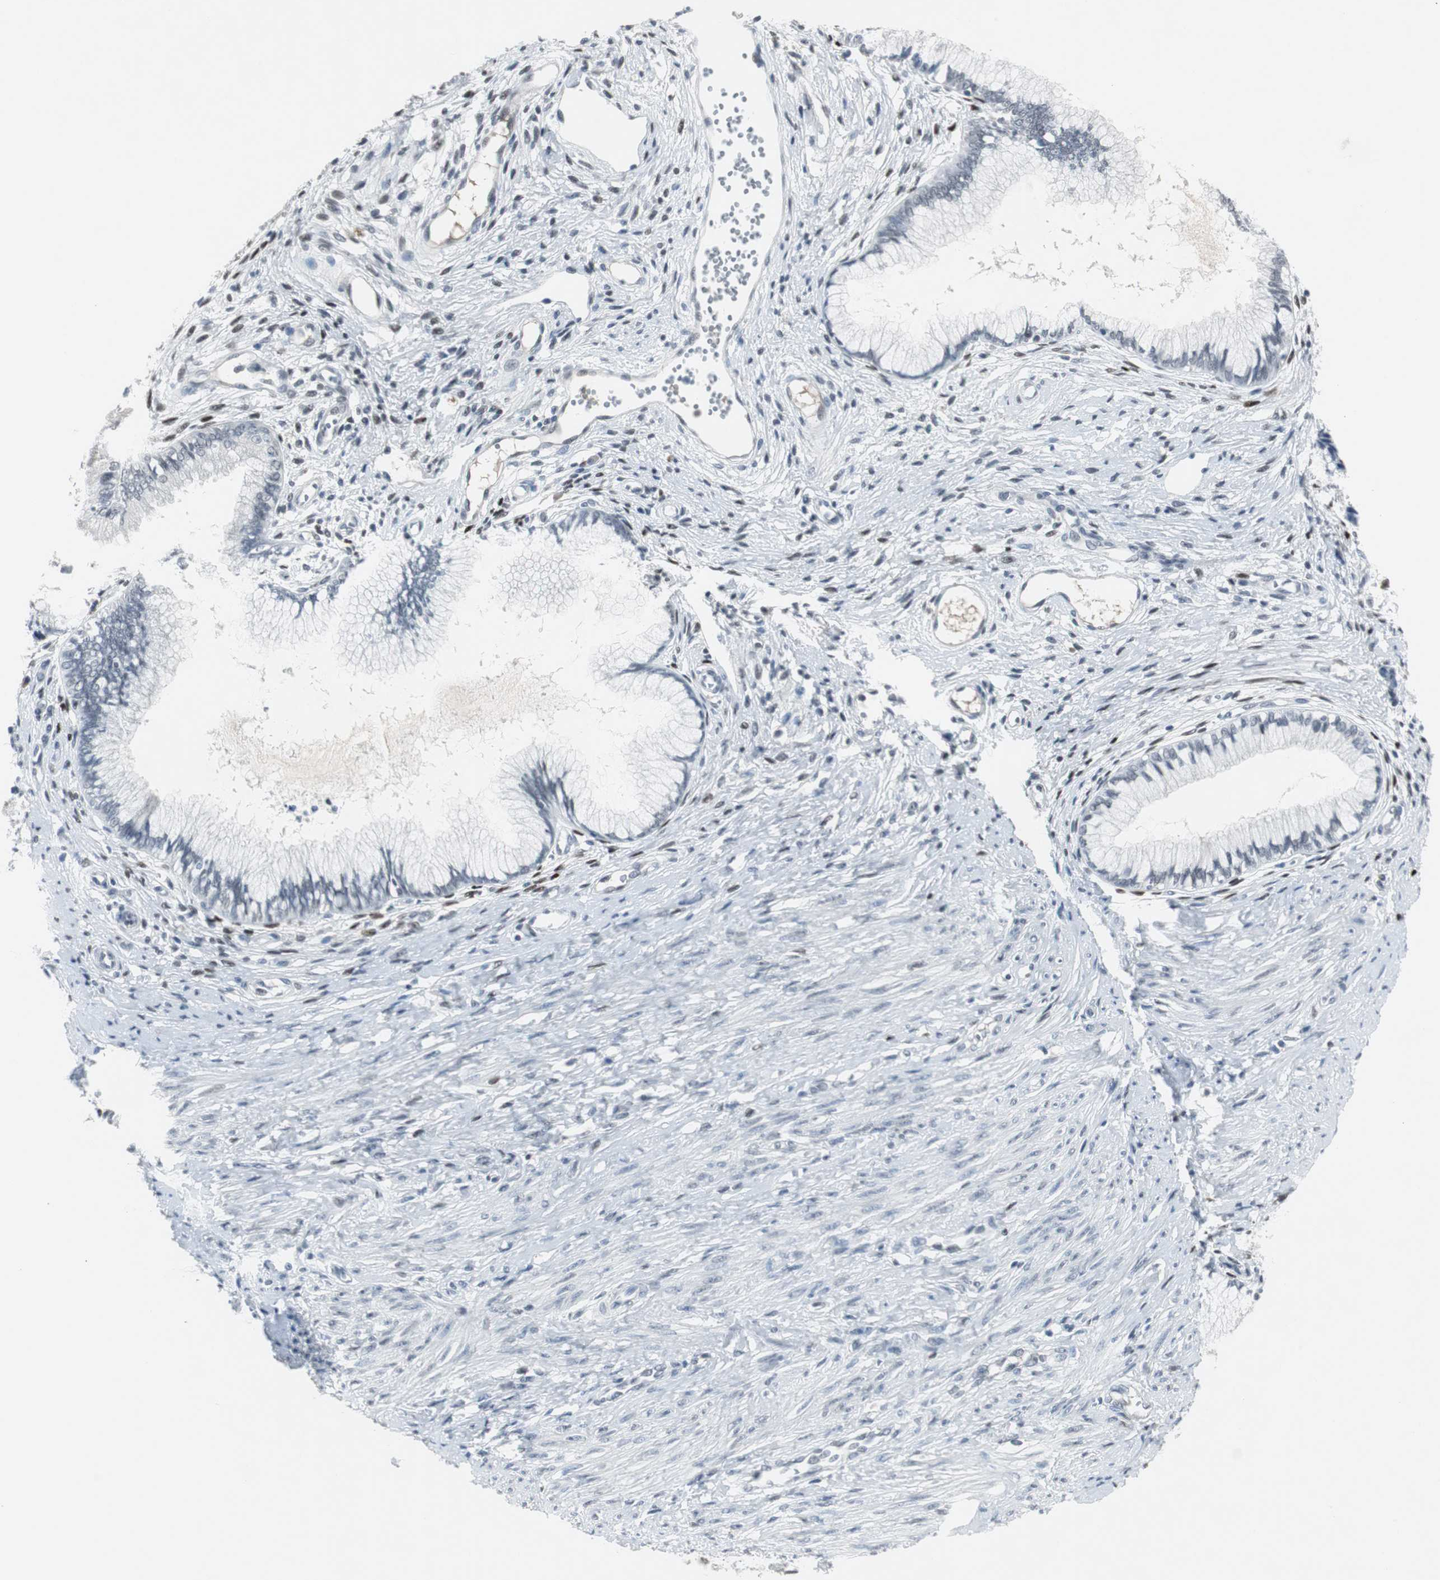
{"staining": {"intensity": "negative", "quantity": "none", "location": "none"}, "tissue": "cervical cancer", "cell_type": "Tumor cells", "image_type": "cancer", "snomed": [{"axis": "morphology", "description": "Adenocarcinoma, NOS"}, {"axis": "topography", "description": "Cervix"}], "caption": "A high-resolution photomicrograph shows immunohistochemistry staining of cervical adenocarcinoma, which reveals no significant staining in tumor cells.", "gene": "ELK1", "patient": {"sex": "female", "age": 36}}